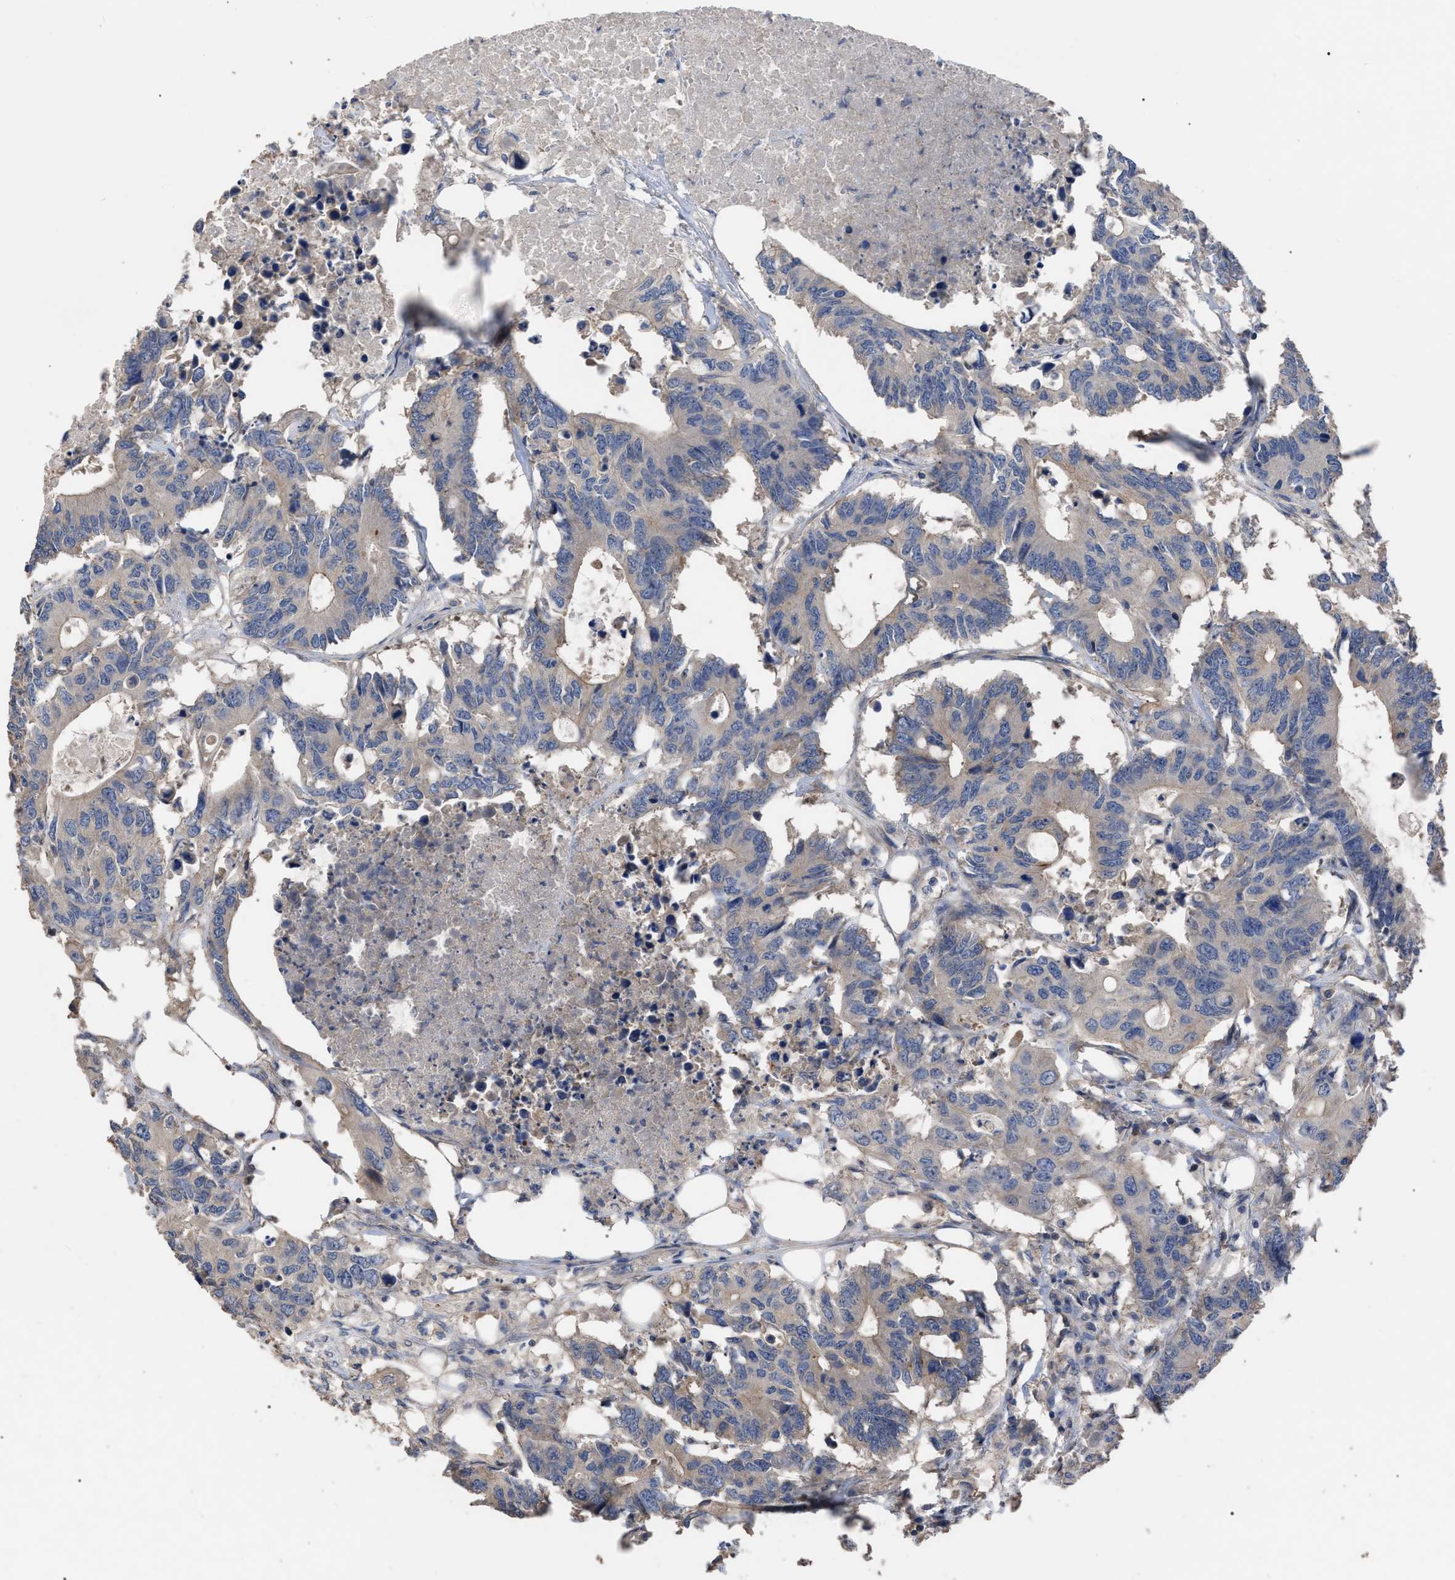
{"staining": {"intensity": "weak", "quantity": "25%-75%", "location": "cytoplasmic/membranous"}, "tissue": "colorectal cancer", "cell_type": "Tumor cells", "image_type": "cancer", "snomed": [{"axis": "morphology", "description": "Adenocarcinoma, NOS"}, {"axis": "topography", "description": "Colon"}], "caption": "Tumor cells display weak cytoplasmic/membranous staining in approximately 25%-75% of cells in colorectal cancer.", "gene": "BTN2A1", "patient": {"sex": "male", "age": 71}}